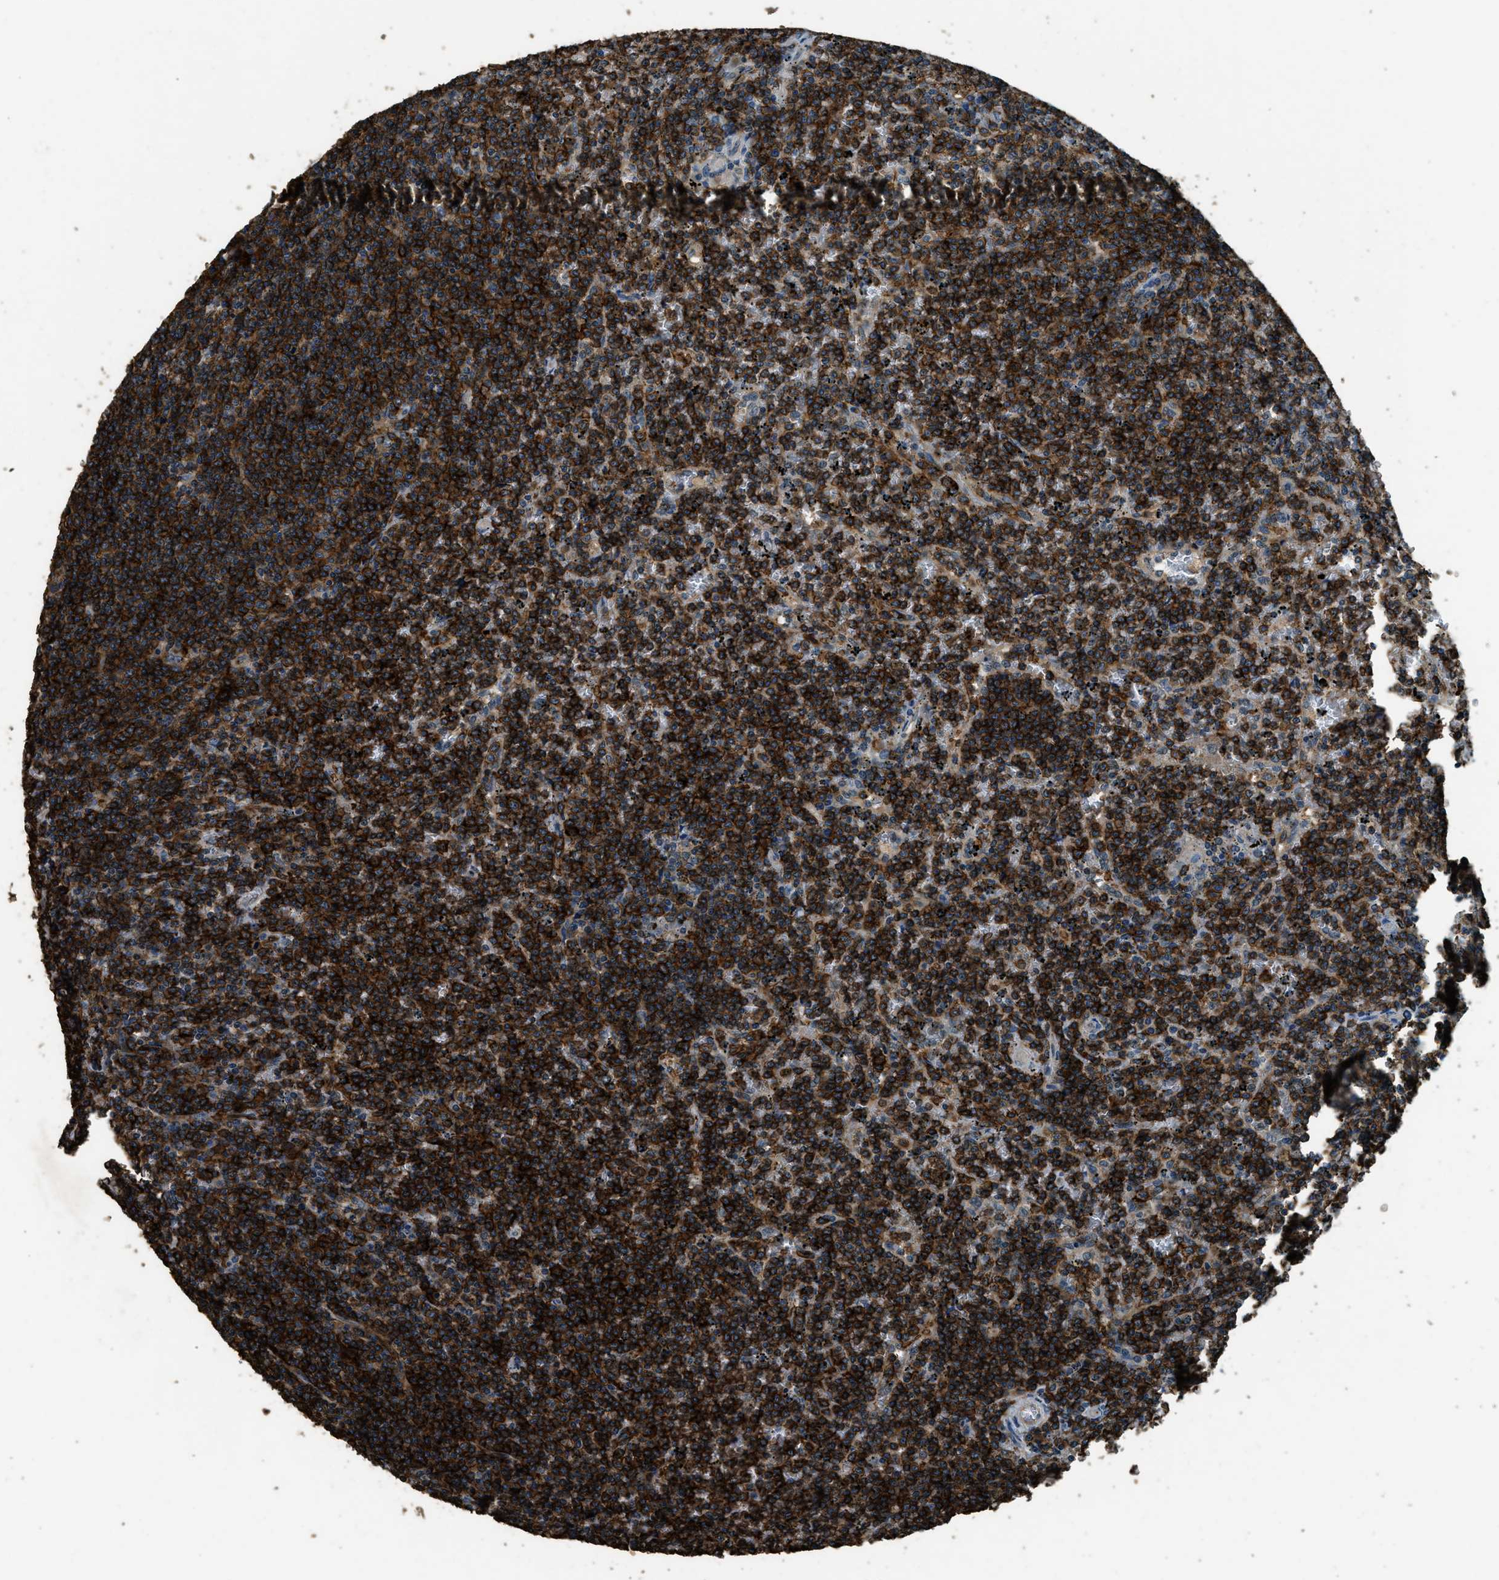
{"staining": {"intensity": "strong", "quantity": ">75%", "location": "cytoplasmic/membranous"}, "tissue": "lymphoma", "cell_type": "Tumor cells", "image_type": "cancer", "snomed": [{"axis": "morphology", "description": "Malignant lymphoma, non-Hodgkin's type, Low grade"}, {"axis": "topography", "description": "Spleen"}], "caption": "There is high levels of strong cytoplasmic/membranous expression in tumor cells of low-grade malignant lymphoma, non-Hodgkin's type, as demonstrated by immunohistochemical staining (brown color).", "gene": "SALL3", "patient": {"sex": "female", "age": 19}}